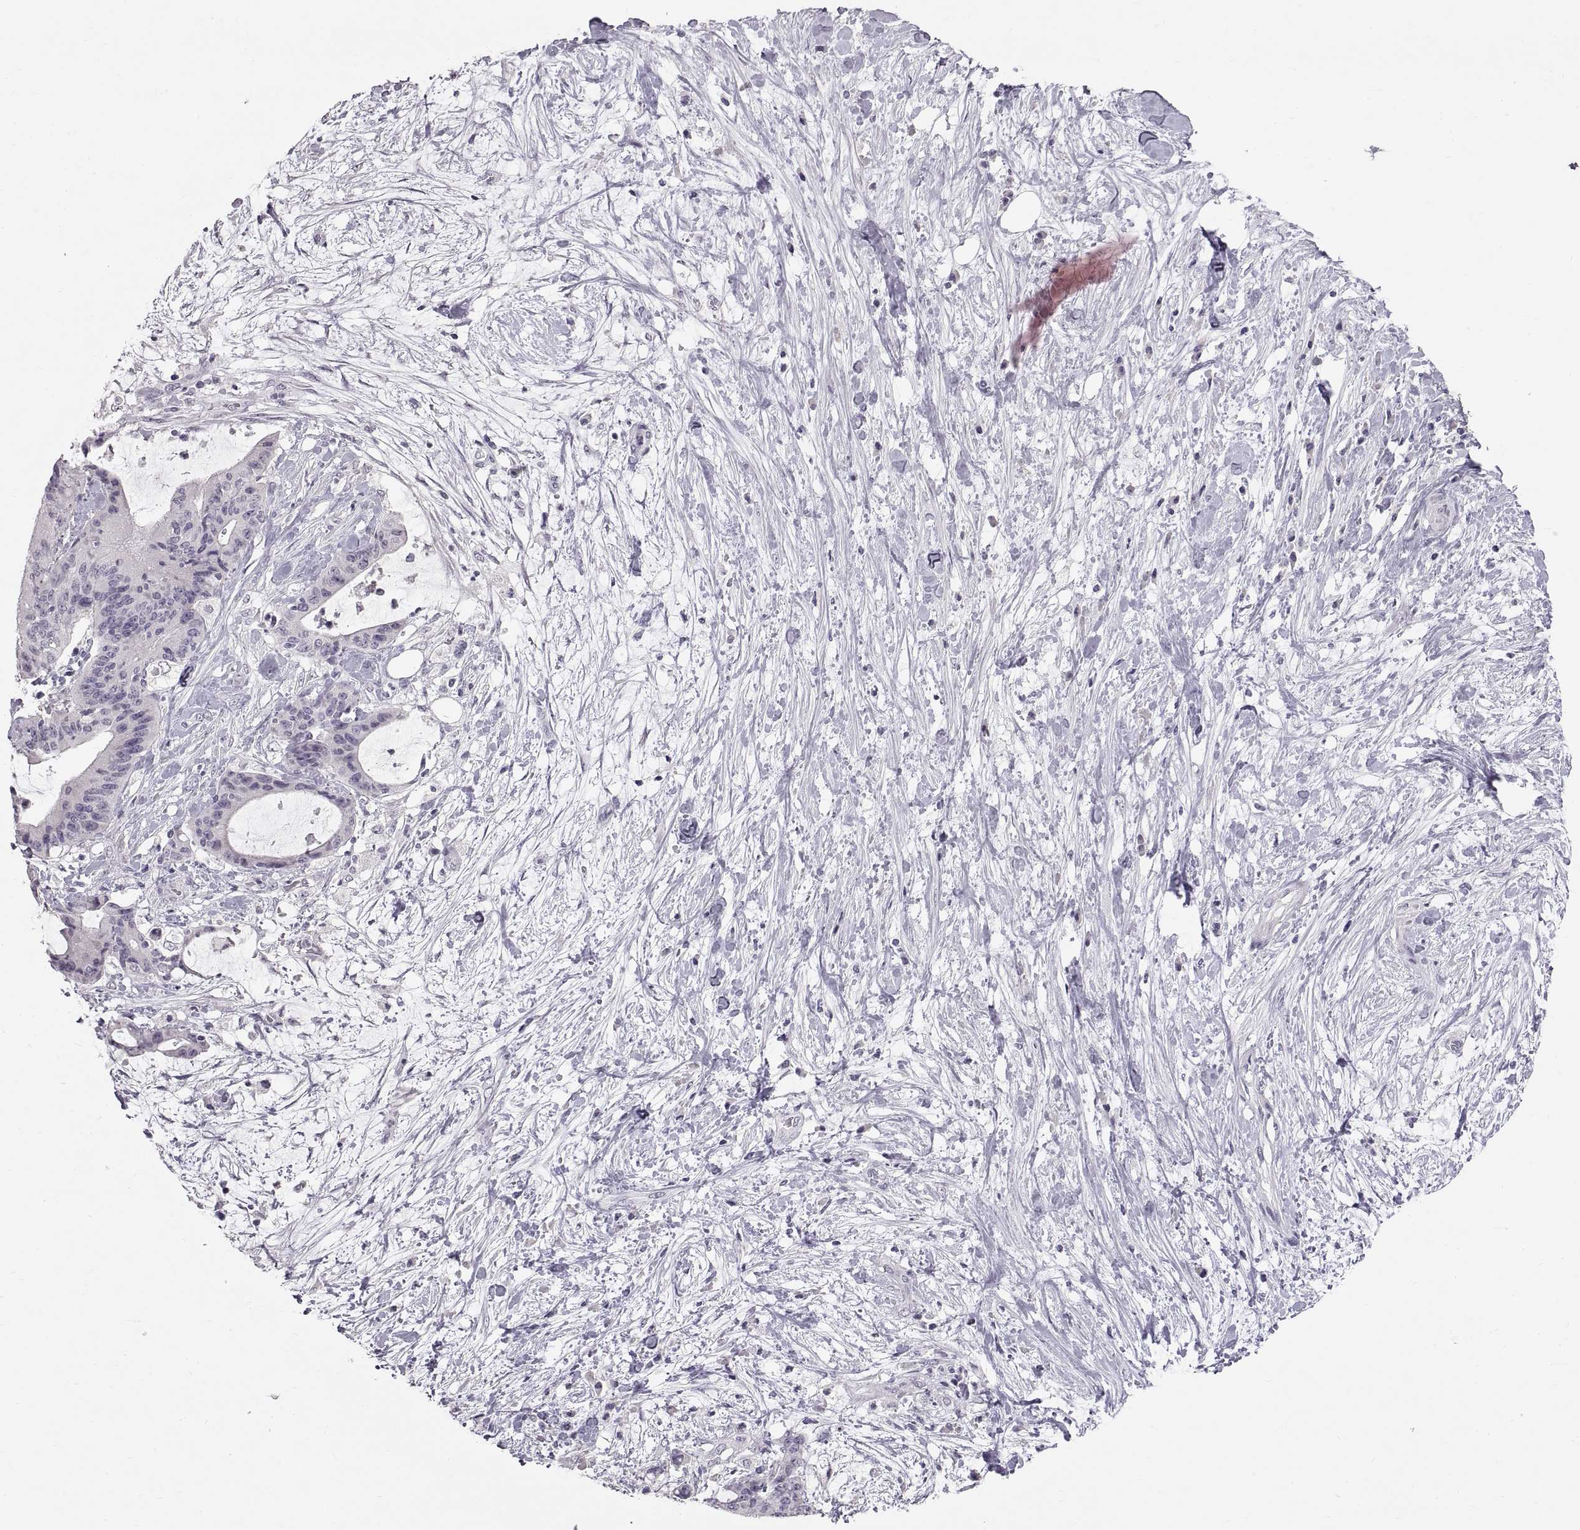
{"staining": {"intensity": "negative", "quantity": "none", "location": "none"}, "tissue": "liver cancer", "cell_type": "Tumor cells", "image_type": "cancer", "snomed": [{"axis": "morphology", "description": "Cholangiocarcinoma"}, {"axis": "topography", "description": "Liver"}], "caption": "A high-resolution histopathology image shows immunohistochemistry (IHC) staining of liver cancer, which displays no significant staining in tumor cells.", "gene": "SPACDR", "patient": {"sex": "female", "age": 73}}